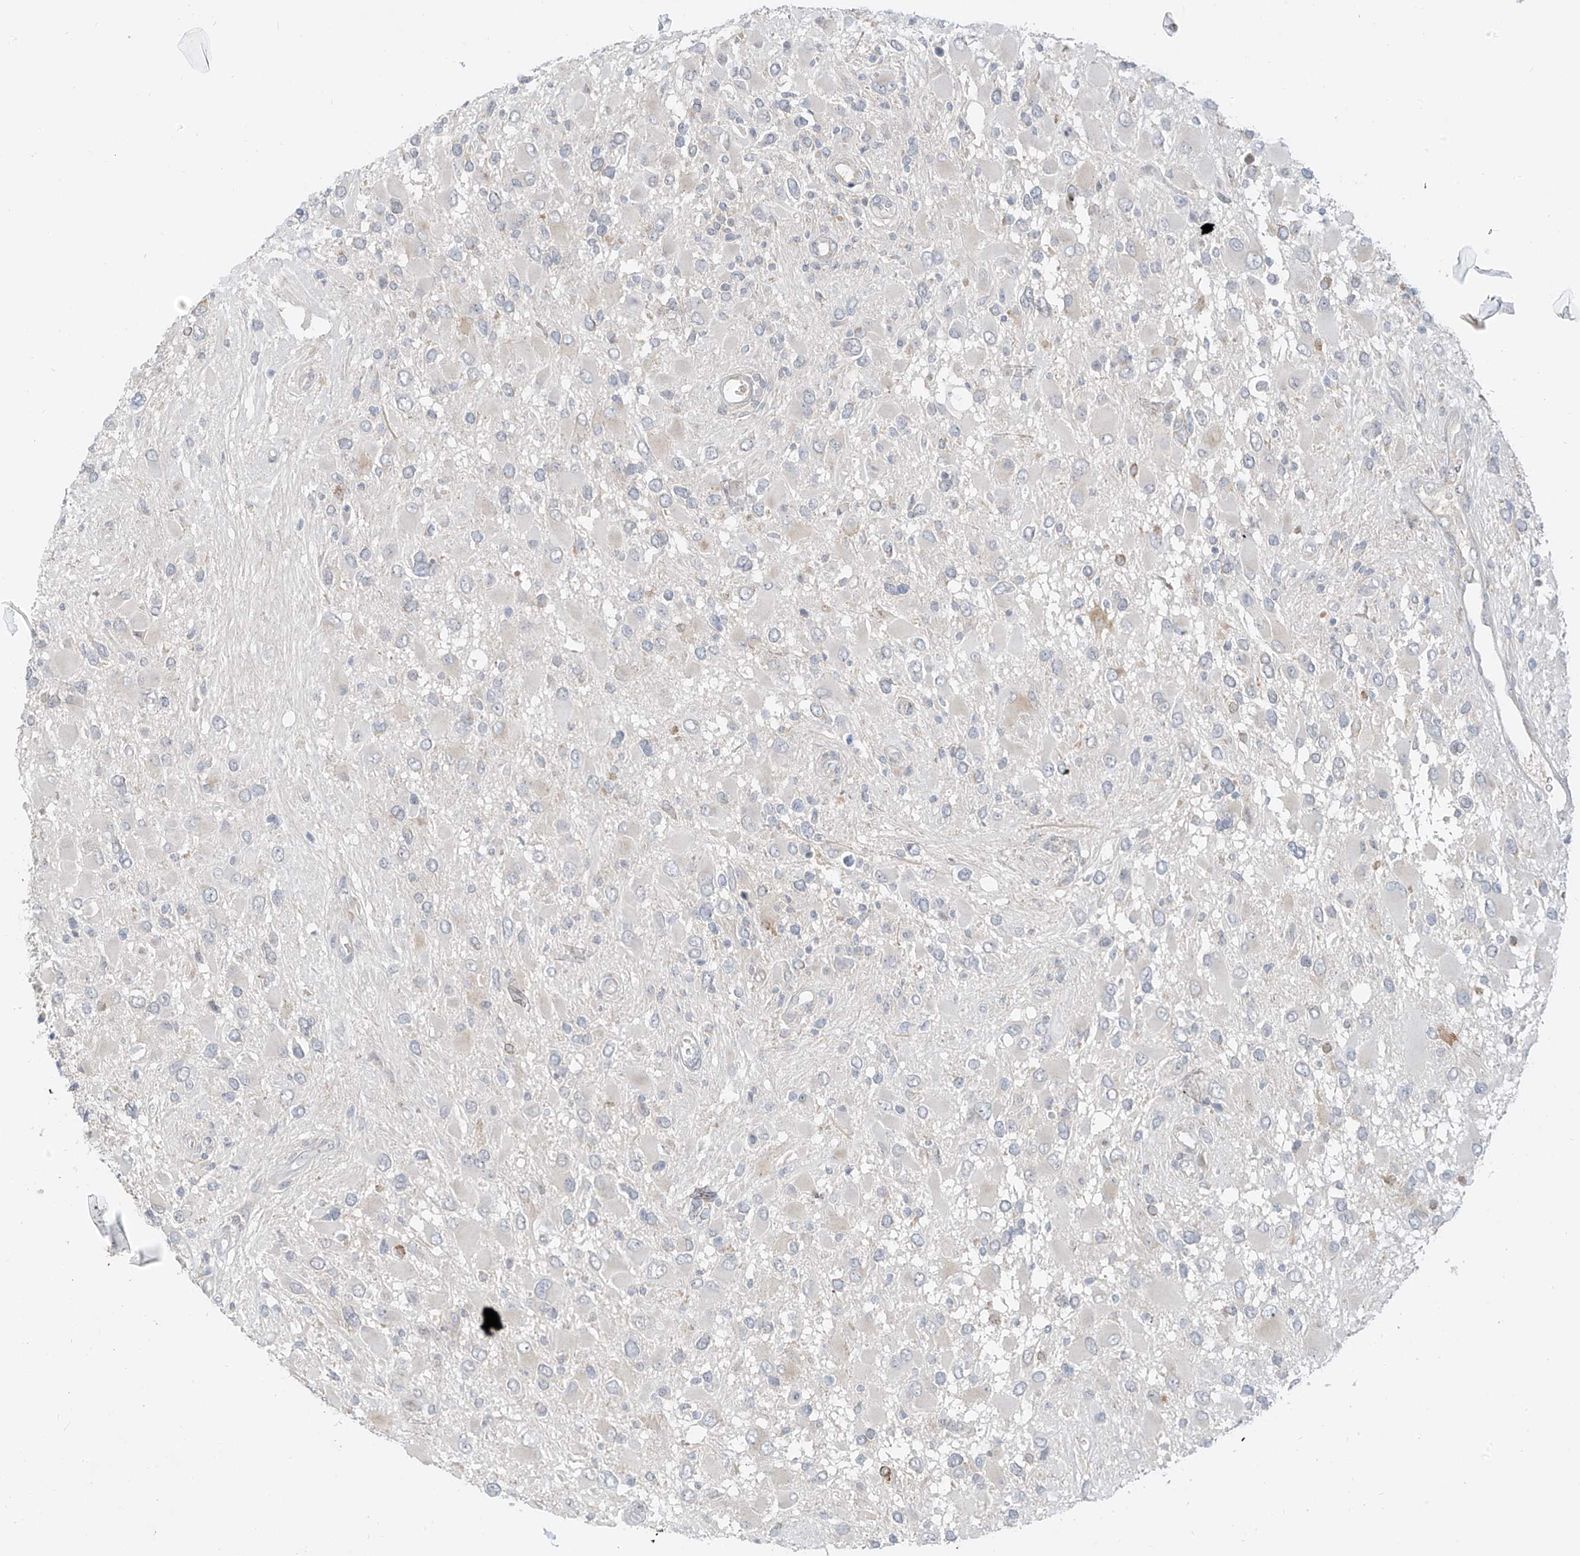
{"staining": {"intensity": "negative", "quantity": "none", "location": "none"}, "tissue": "glioma", "cell_type": "Tumor cells", "image_type": "cancer", "snomed": [{"axis": "morphology", "description": "Glioma, malignant, High grade"}, {"axis": "topography", "description": "Brain"}], "caption": "Tumor cells show no significant staining in glioma.", "gene": "C2orf42", "patient": {"sex": "male", "age": 53}}